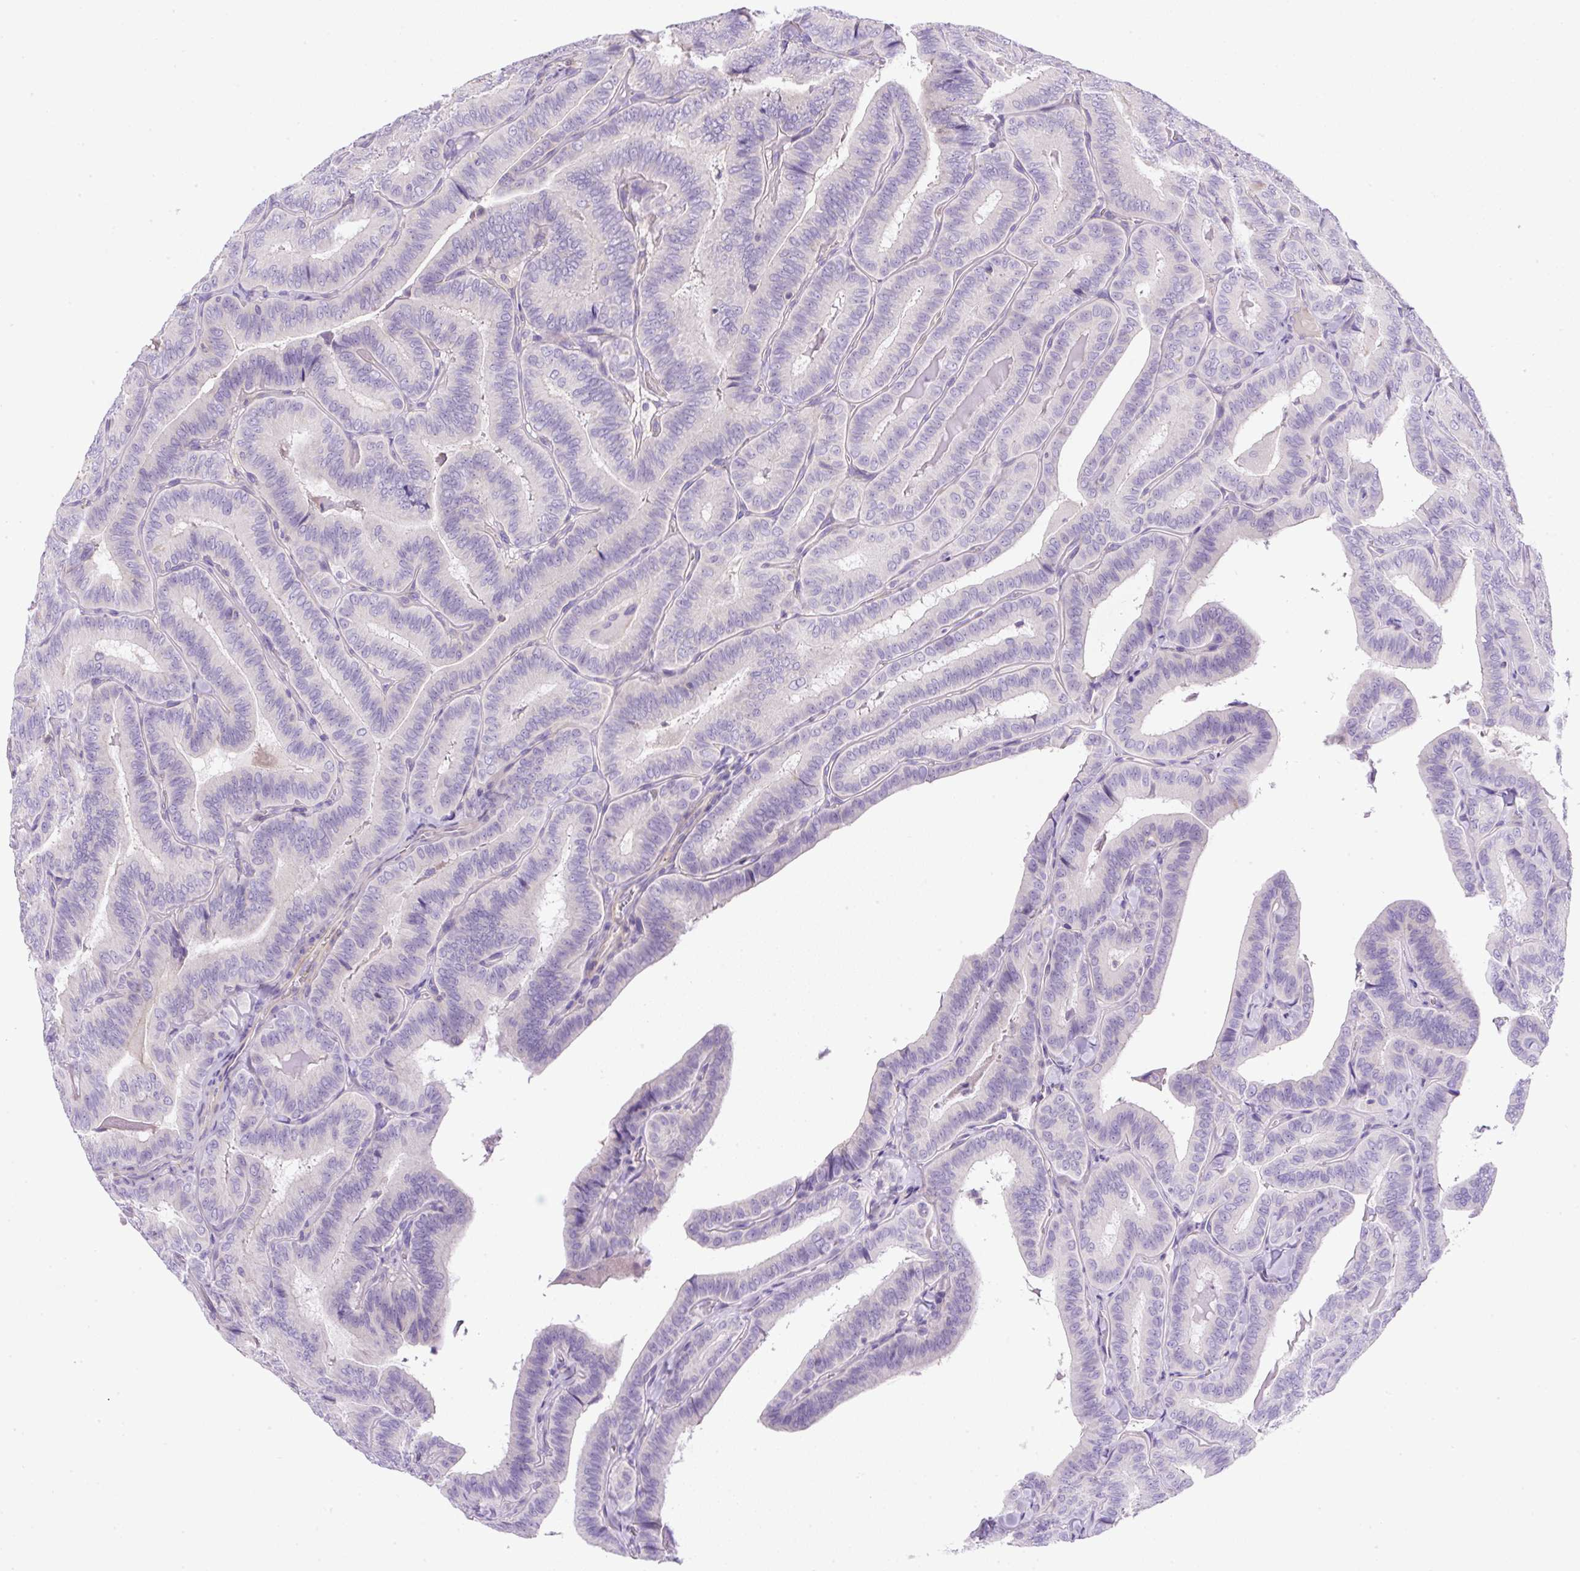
{"staining": {"intensity": "negative", "quantity": "none", "location": "none"}, "tissue": "thyroid cancer", "cell_type": "Tumor cells", "image_type": "cancer", "snomed": [{"axis": "morphology", "description": "Papillary adenocarcinoma, NOS"}, {"axis": "topography", "description": "Thyroid gland"}], "caption": "Immunohistochemistry of human thyroid cancer (papillary adenocarcinoma) exhibits no positivity in tumor cells.", "gene": "NPTN", "patient": {"sex": "male", "age": 61}}